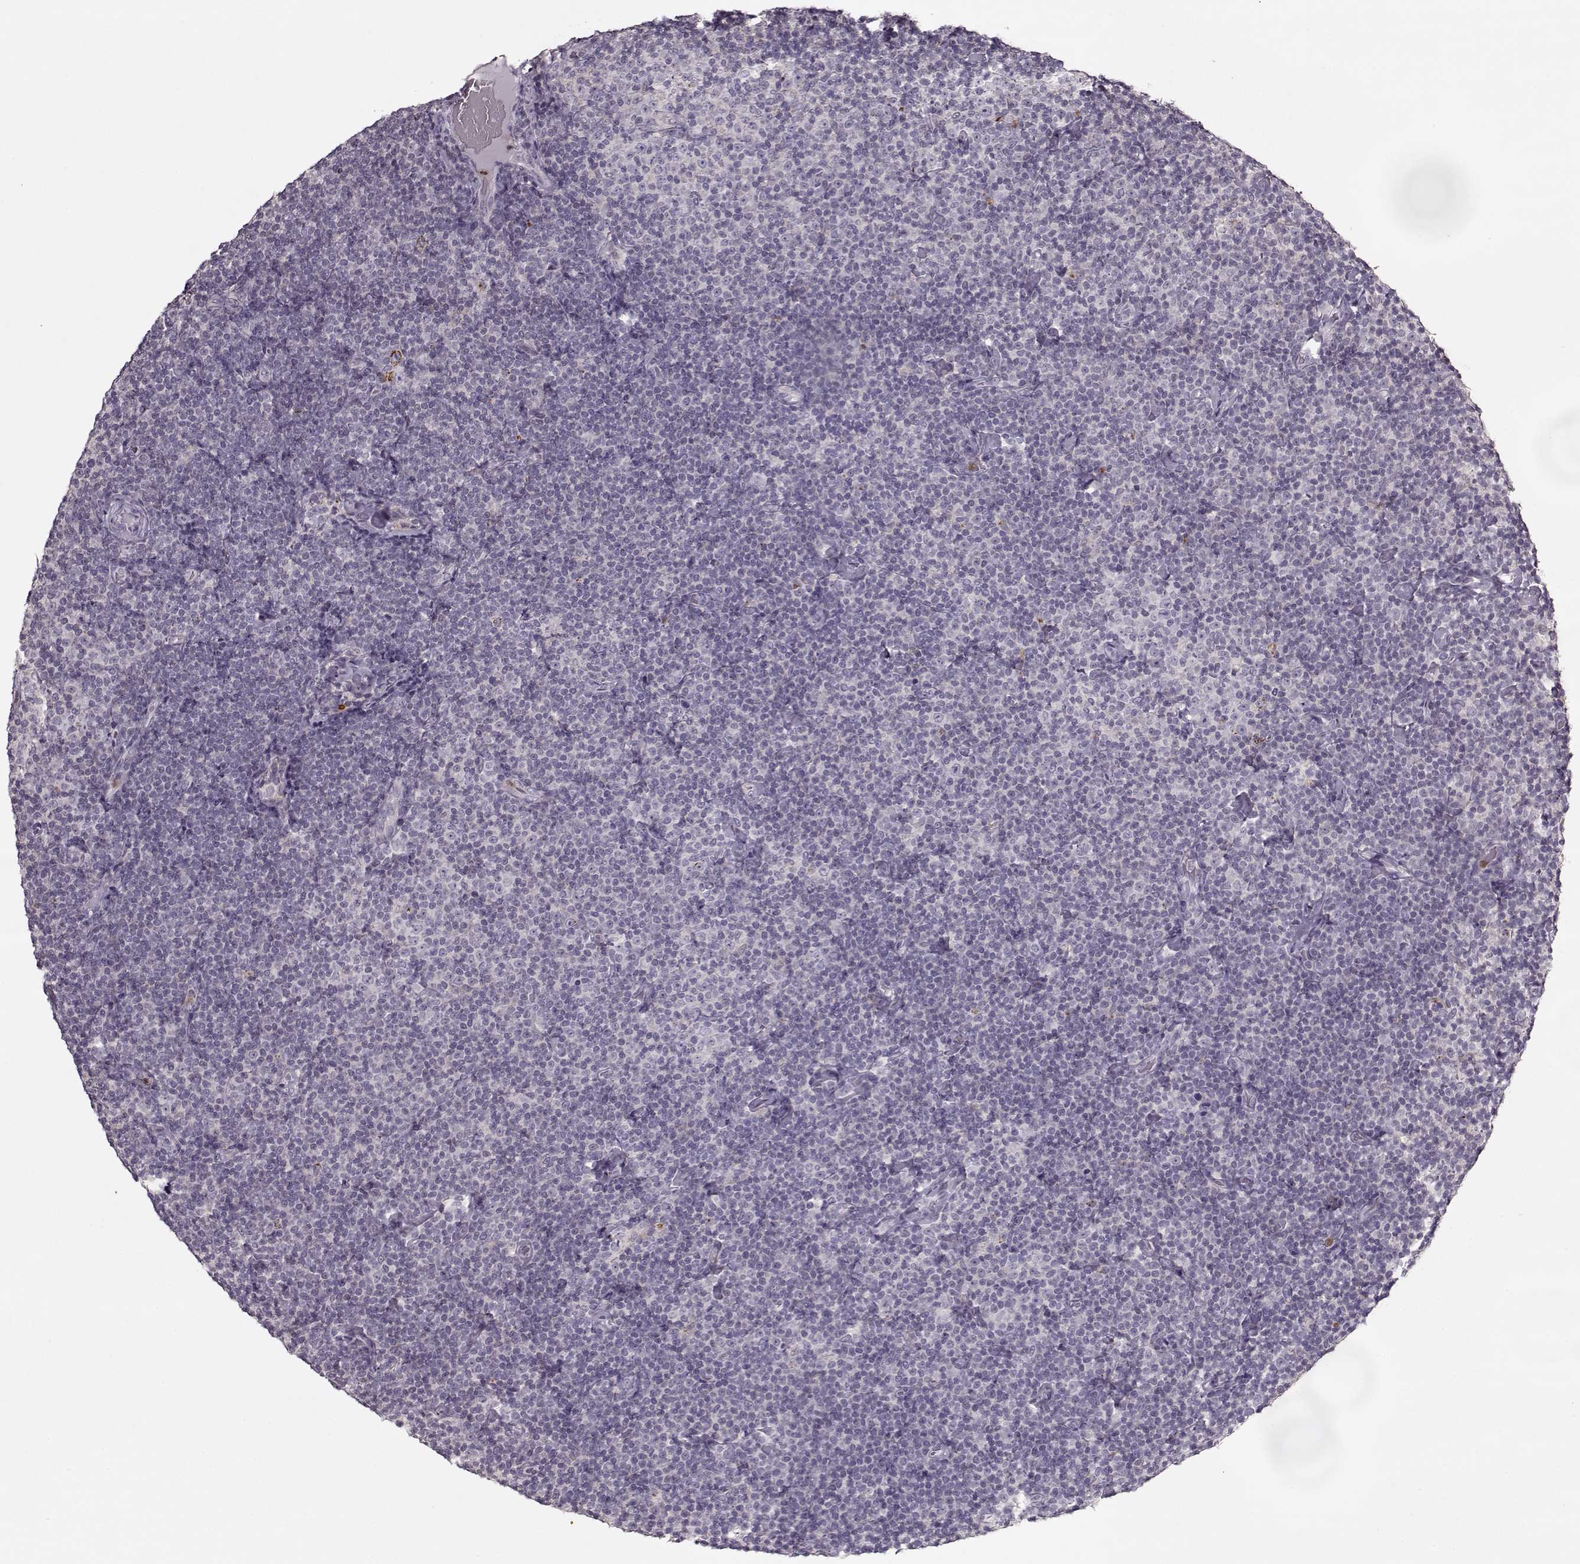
{"staining": {"intensity": "negative", "quantity": "none", "location": "none"}, "tissue": "lymphoma", "cell_type": "Tumor cells", "image_type": "cancer", "snomed": [{"axis": "morphology", "description": "Malignant lymphoma, non-Hodgkin's type, Low grade"}, {"axis": "topography", "description": "Lymph node"}], "caption": "Tumor cells are negative for brown protein staining in lymphoma.", "gene": "ACOT11", "patient": {"sex": "male", "age": 81}}